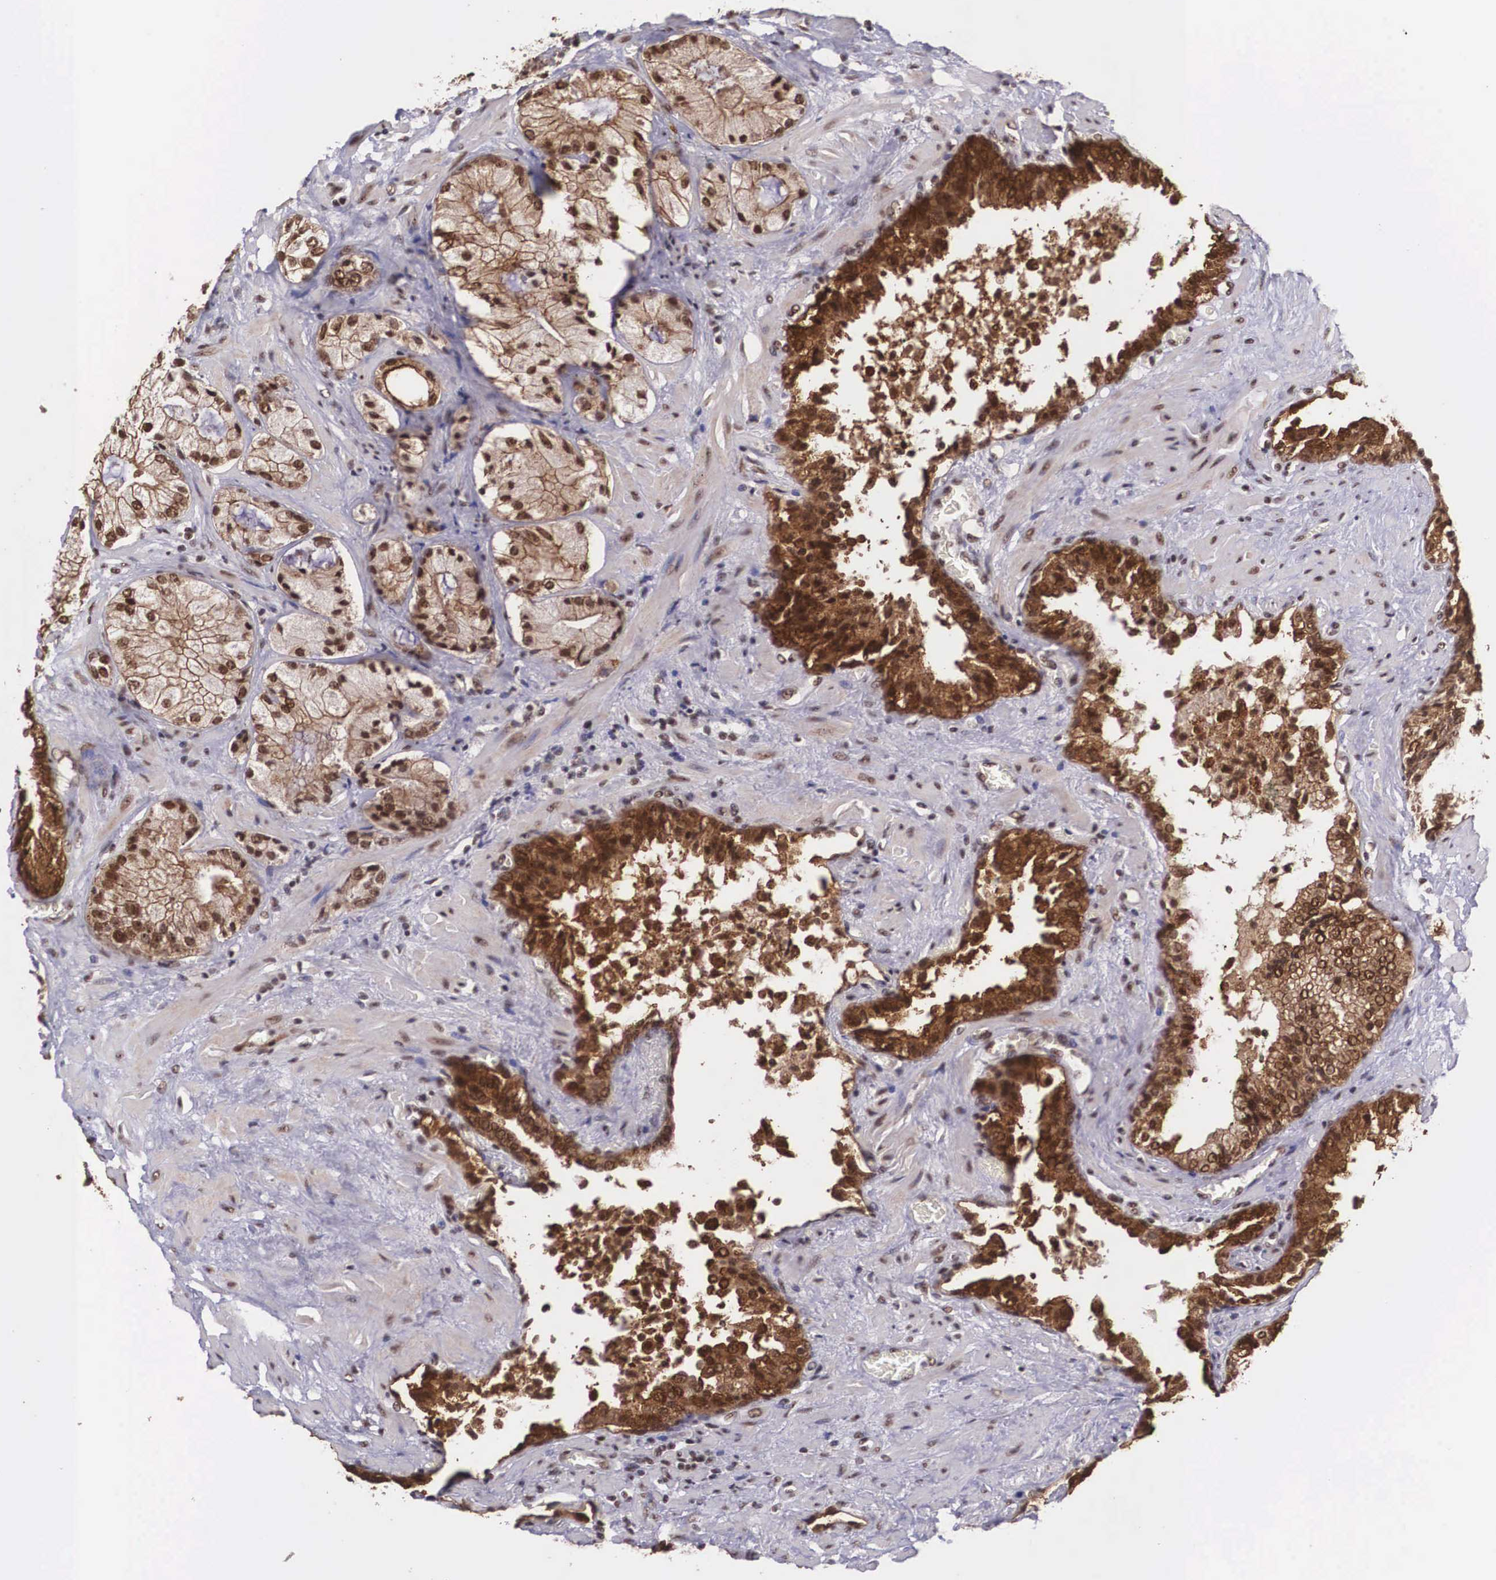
{"staining": {"intensity": "strong", "quantity": ">75%", "location": "cytoplasmic/membranous,nuclear"}, "tissue": "prostate cancer", "cell_type": "Tumor cells", "image_type": "cancer", "snomed": [{"axis": "morphology", "description": "Adenocarcinoma, Medium grade"}, {"axis": "topography", "description": "Prostate"}], "caption": "There is high levels of strong cytoplasmic/membranous and nuclear staining in tumor cells of prostate cancer (medium-grade adenocarcinoma), as demonstrated by immunohistochemical staining (brown color).", "gene": "POLR2F", "patient": {"sex": "male", "age": 70}}